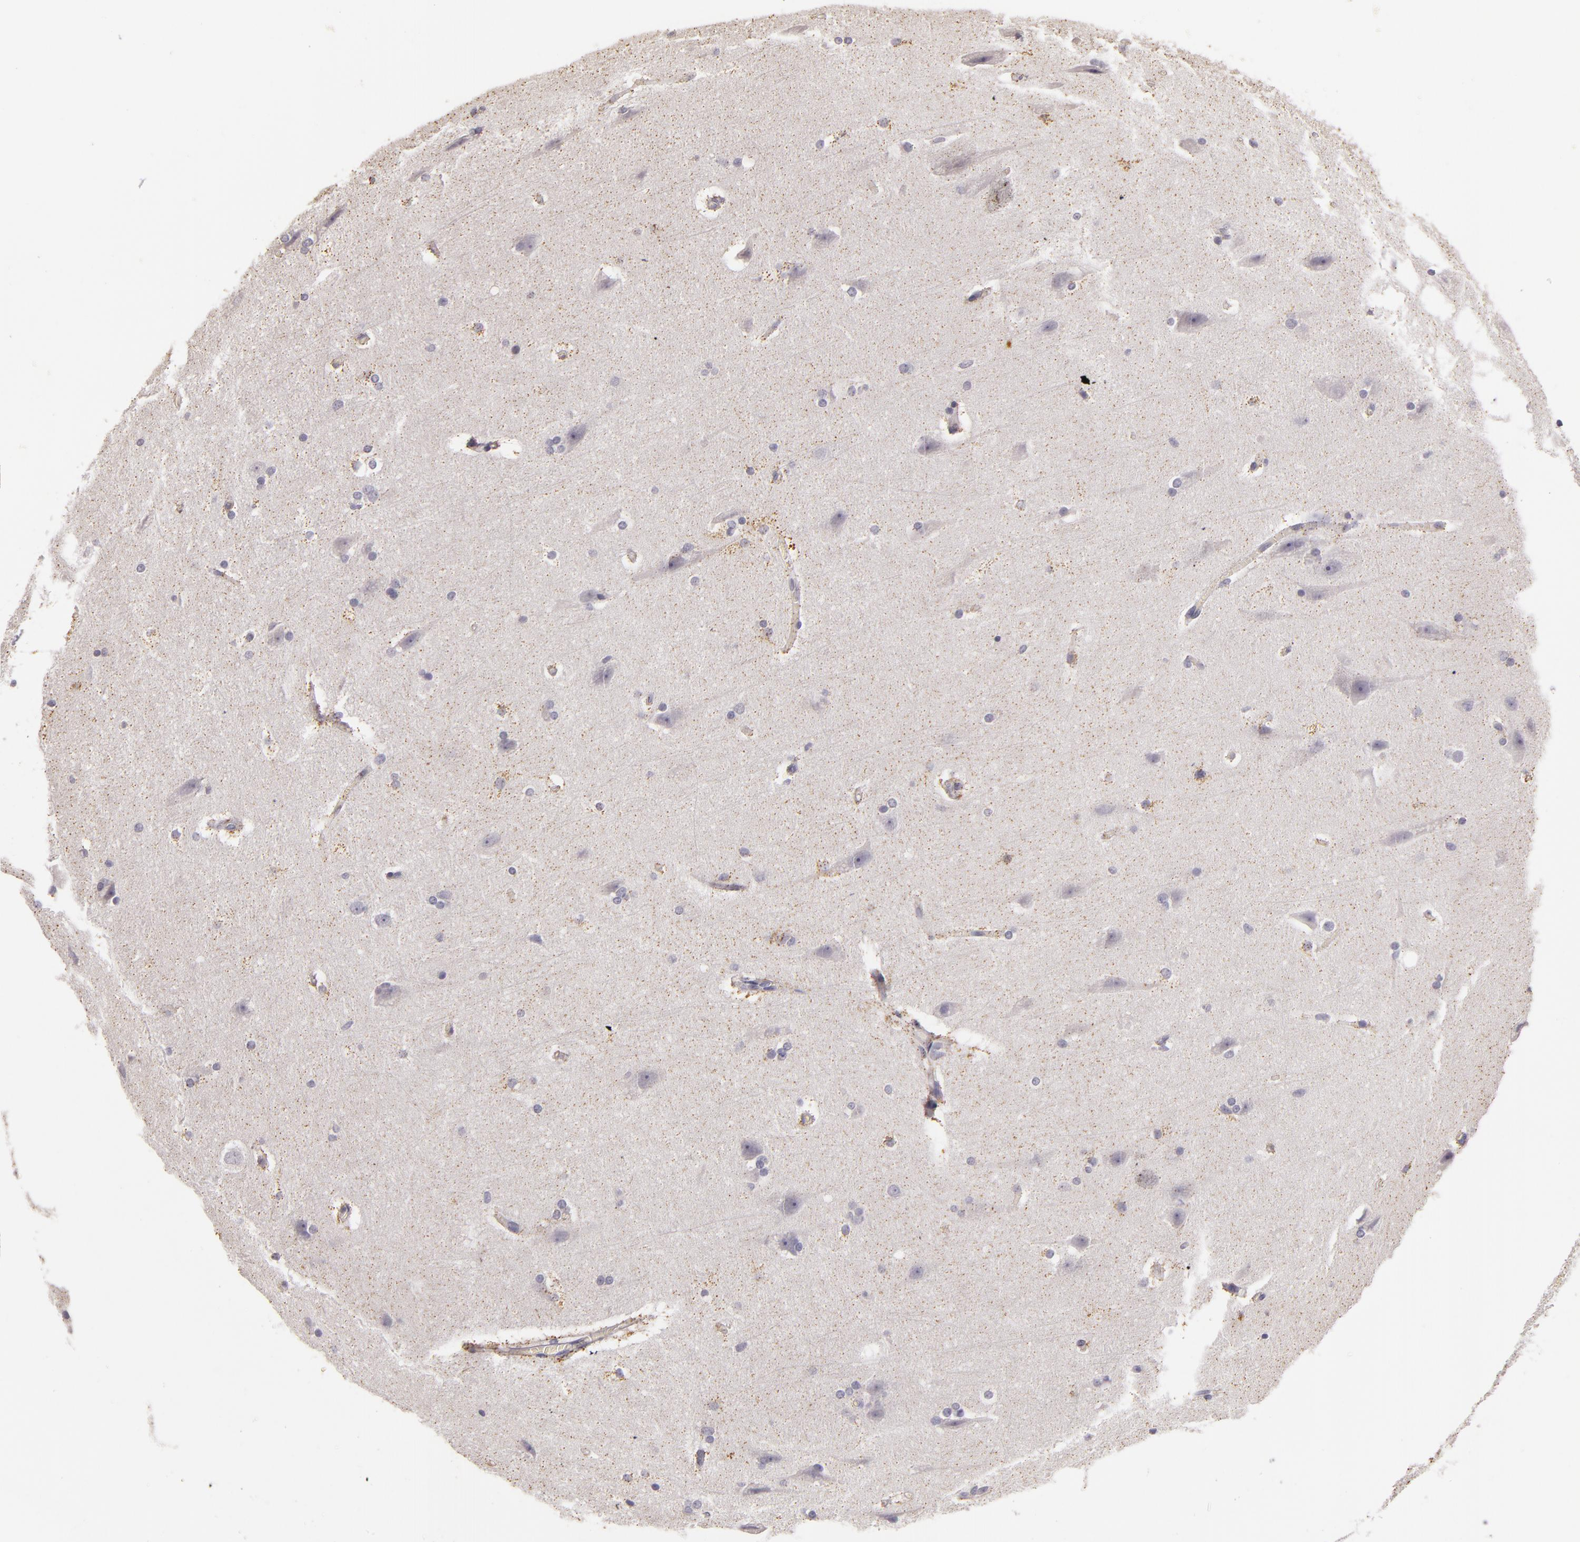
{"staining": {"intensity": "negative", "quantity": "none", "location": "none"}, "tissue": "cerebral cortex", "cell_type": "Endothelial cells", "image_type": "normal", "snomed": [{"axis": "morphology", "description": "Normal tissue, NOS"}, {"axis": "topography", "description": "Cerebral cortex"}, {"axis": "topography", "description": "Hippocampus"}], "caption": "Immunohistochemistry (IHC) of normal cerebral cortex exhibits no expression in endothelial cells. The staining is performed using DAB (3,3'-diaminobenzidine) brown chromogen with nuclei counter-stained in using hematoxylin.", "gene": "TLR8", "patient": {"sex": "female", "age": 19}}